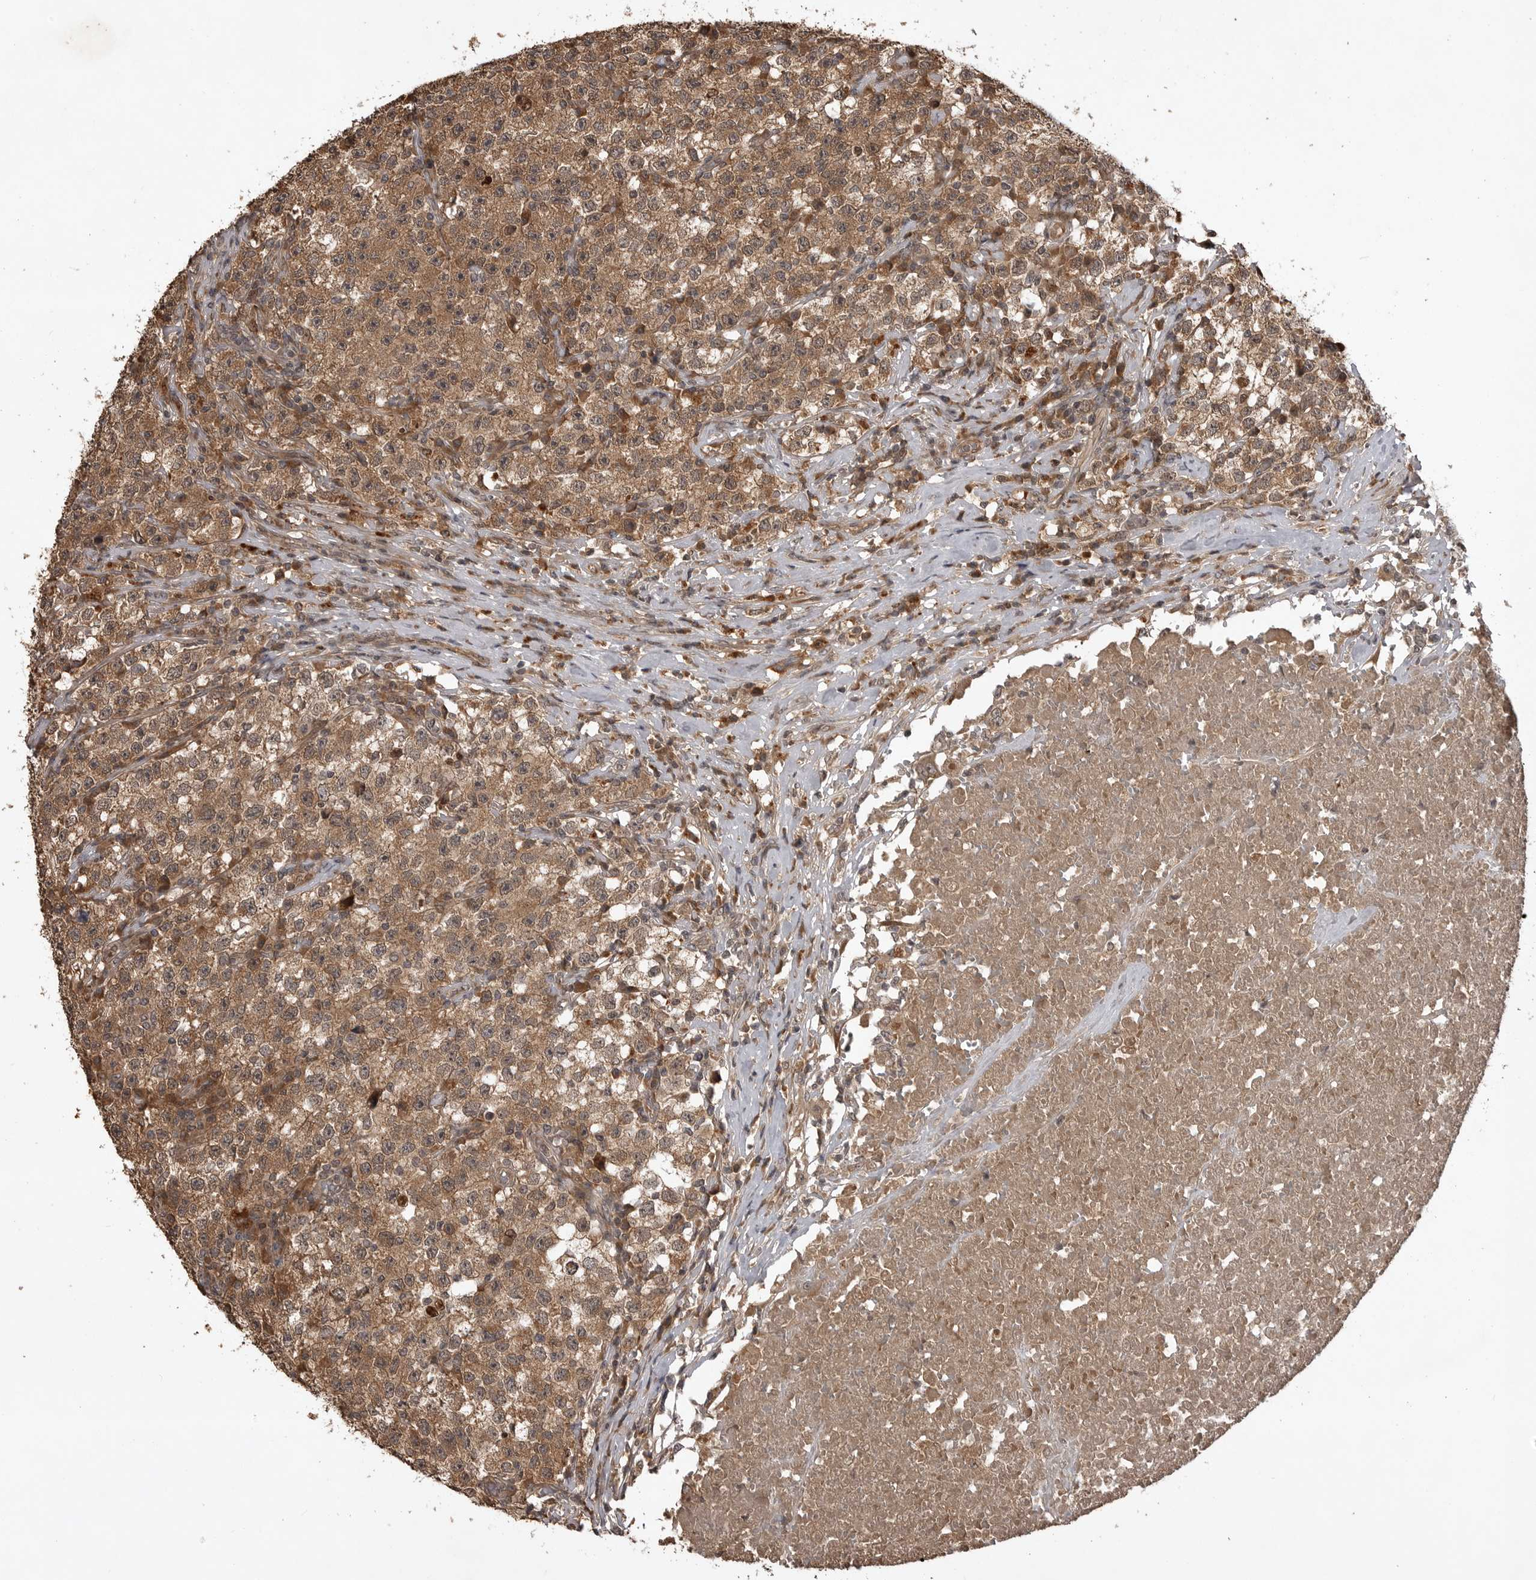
{"staining": {"intensity": "moderate", "quantity": ">75%", "location": "cytoplasmic/membranous"}, "tissue": "testis cancer", "cell_type": "Tumor cells", "image_type": "cancer", "snomed": [{"axis": "morphology", "description": "Seminoma, NOS"}, {"axis": "topography", "description": "Testis"}], "caption": "Immunohistochemistry (DAB) staining of human testis cancer exhibits moderate cytoplasmic/membranous protein expression in approximately >75% of tumor cells. The protein of interest is shown in brown color, while the nuclei are stained blue.", "gene": "AKAP7", "patient": {"sex": "male", "age": 22}}